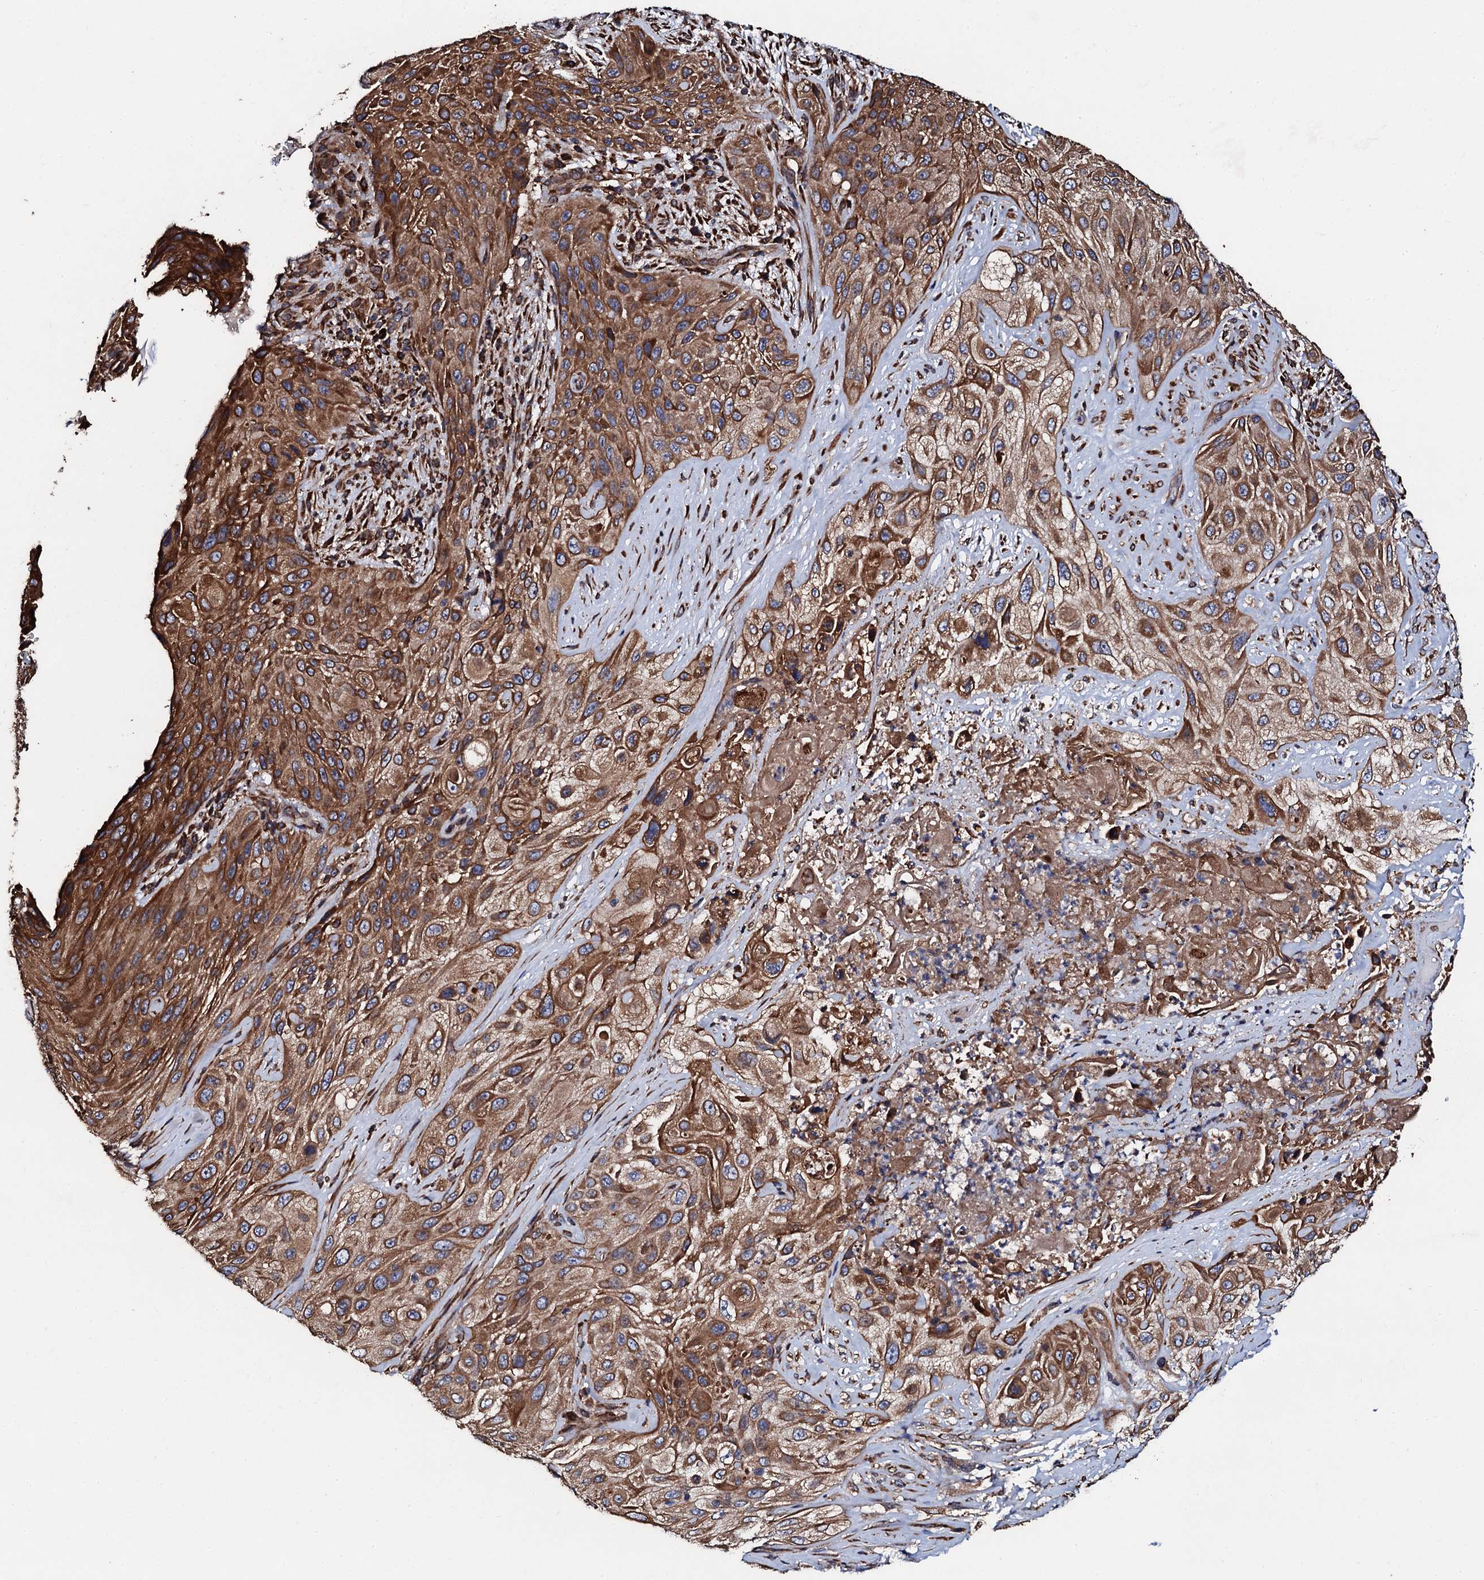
{"staining": {"intensity": "strong", "quantity": "25%-75%", "location": "cytoplasmic/membranous"}, "tissue": "cervical cancer", "cell_type": "Tumor cells", "image_type": "cancer", "snomed": [{"axis": "morphology", "description": "Squamous cell carcinoma, NOS"}, {"axis": "topography", "description": "Cervix"}], "caption": "Strong cytoplasmic/membranous expression is present in about 25%-75% of tumor cells in squamous cell carcinoma (cervical). The protein is shown in brown color, while the nuclei are stained blue.", "gene": "CKAP5", "patient": {"sex": "female", "age": 42}}